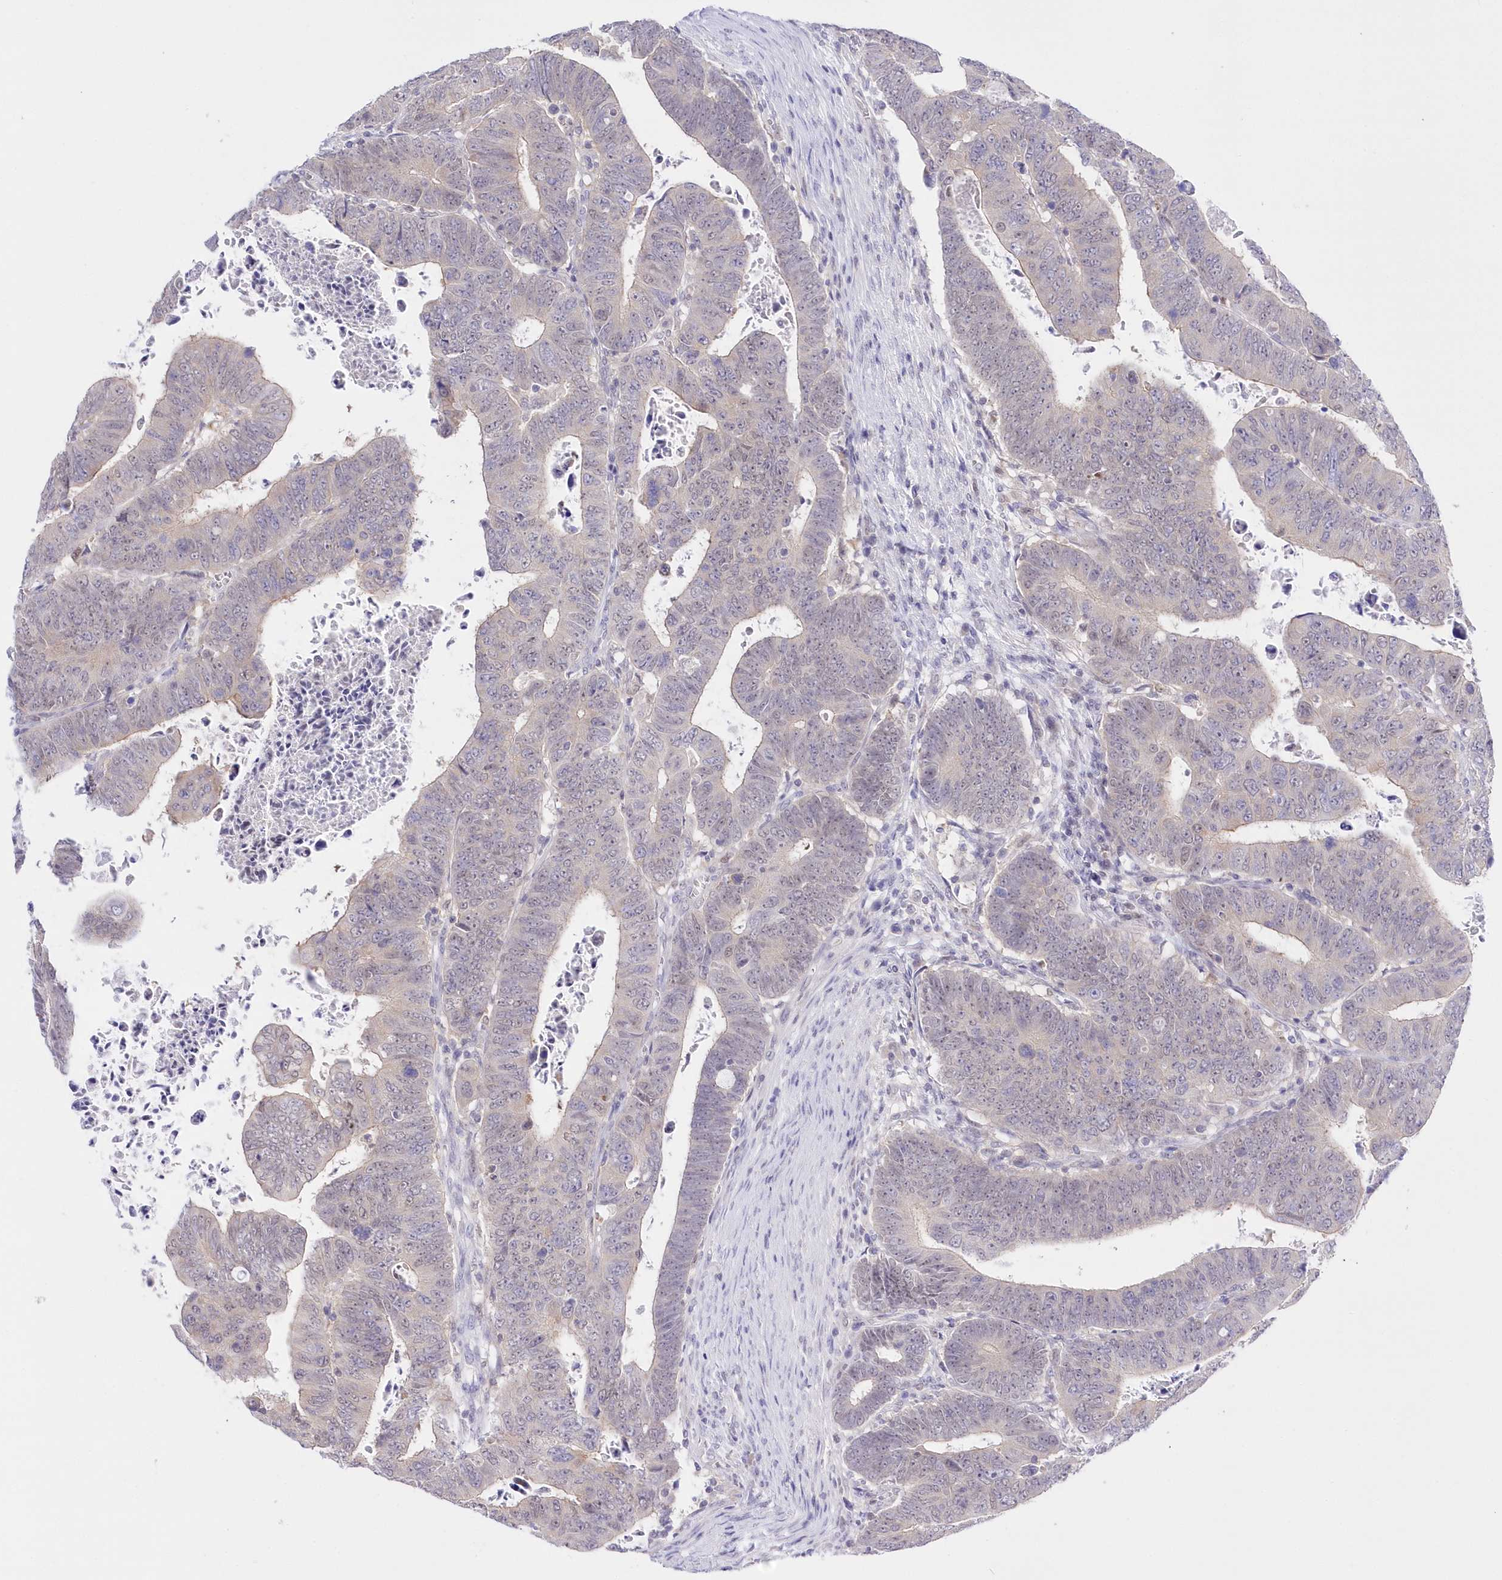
{"staining": {"intensity": "negative", "quantity": "none", "location": "none"}, "tissue": "colorectal cancer", "cell_type": "Tumor cells", "image_type": "cancer", "snomed": [{"axis": "morphology", "description": "Normal tissue, NOS"}, {"axis": "morphology", "description": "Adenocarcinoma, NOS"}, {"axis": "topography", "description": "Rectum"}], "caption": "This is an IHC image of human adenocarcinoma (colorectal). There is no expression in tumor cells.", "gene": "UBA6", "patient": {"sex": "female", "age": 65}}